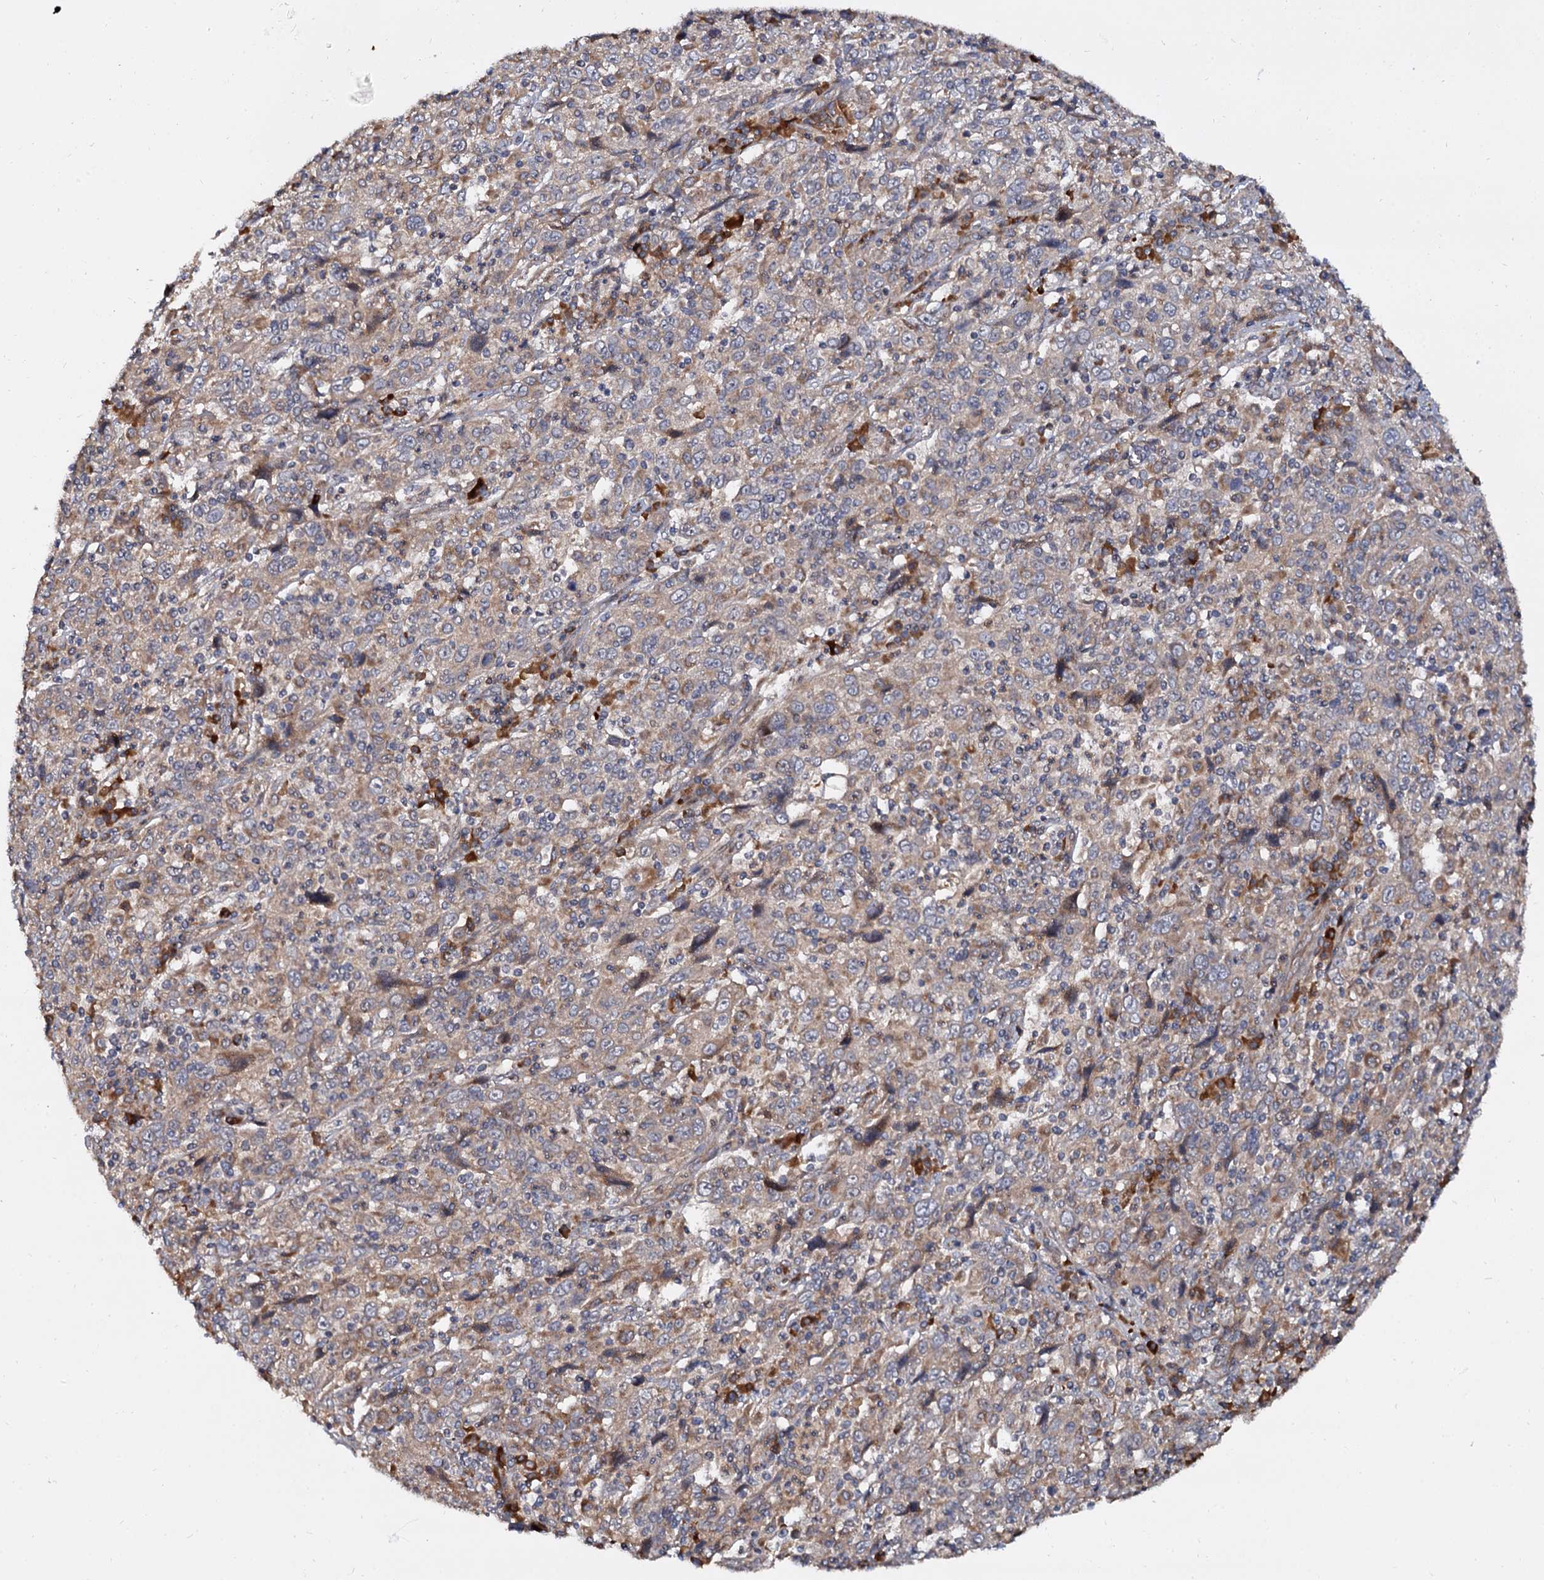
{"staining": {"intensity": "weak", "quantity": ">75%", "location": "cytoplasmic/membranous"}, "tissue": "cervical cancer", "cell_type": "Tumor cells", "image_type": "cancer", "snomed": [{"axis": "morphology", "description": "Squamous cell carcinoma, NOS"}, {"axis": "topography", "description": "Cervix"}], "caption": "An immunohistochemistry photomicrograph of tumor tissue is shown. Protein staining in brown highlights weak cytoplasmic/membranous positivity in cervical squamous cell carcinoma within tumor cells.", "gene": "WWC3", "patient": {"sex": "female", "age": 46}}